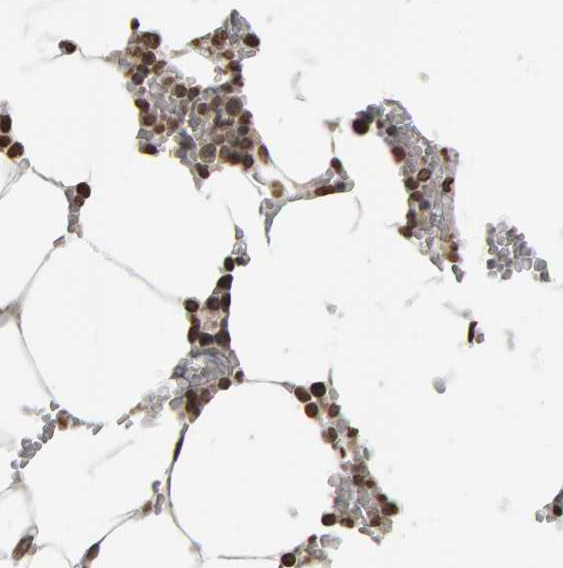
{"staining": {"intensity": "moderate", "quantity": "25%-75%", "location": "nuclear"}, "tissue": "bone marrow", "cell_type": "Hematopoietic cells", "image_type": "normal", "snomed": [{"axis": "morphology", "description": "Normal tissue, NOS"}, {"axis": "topography", "description": "Bone marrow"}], "caption": "Immunohistochemistry (IHC) micrograph of unremarkable bone marrow: human bone marrow stained using immunohistochemistry exhibits medium levels of moderate protein expression localized specifically in the nuclear of hematopoietic cells, appearing as a nuclear brown color.", "gene": "AFF4", "patient": {"sex": "male", "age": 70}}